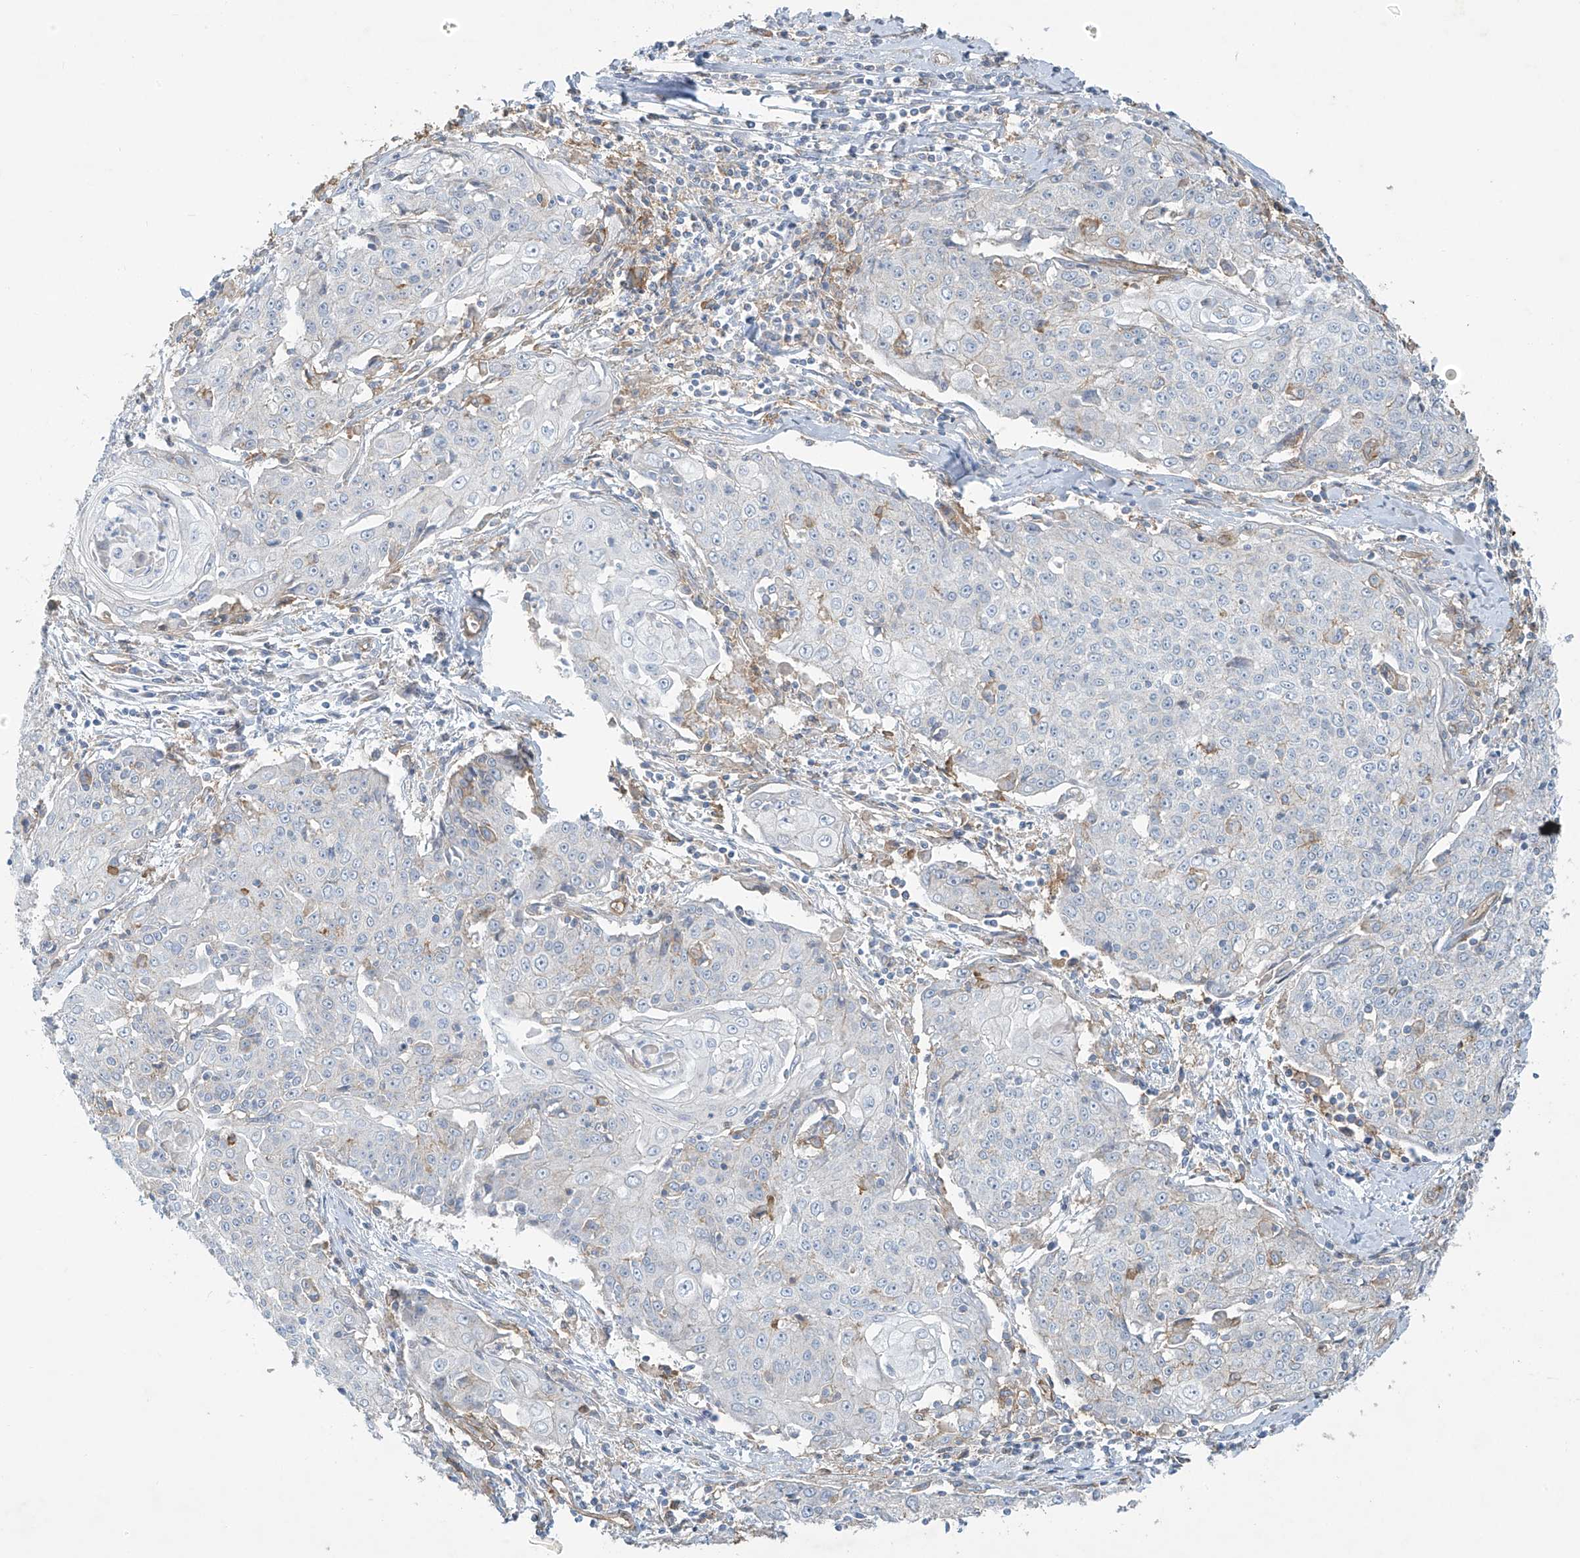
{"staining": {"intensity": "weak", "quantity": "<25%", "location": "cytoplasmic/membranous"}, "tissue": "cervical cancer", "cell_type": "Tumor cells", "image_type": "cancer", "snomed": [{"axis": "morphology", "description": "Squamous cell carcinoma, NOS"}, {"axis": "topography", "description": "Cervix"}], "caption": "IHC photomicrograph of neoplastic tissue: human cervical squamous cell carcinoma stained with DAB (3,3'-diaminobenzidine) shows no significant protein expression in tumor cells.", "gene": "VAMP5", "patient": {"sex": "female", "age": 48}}